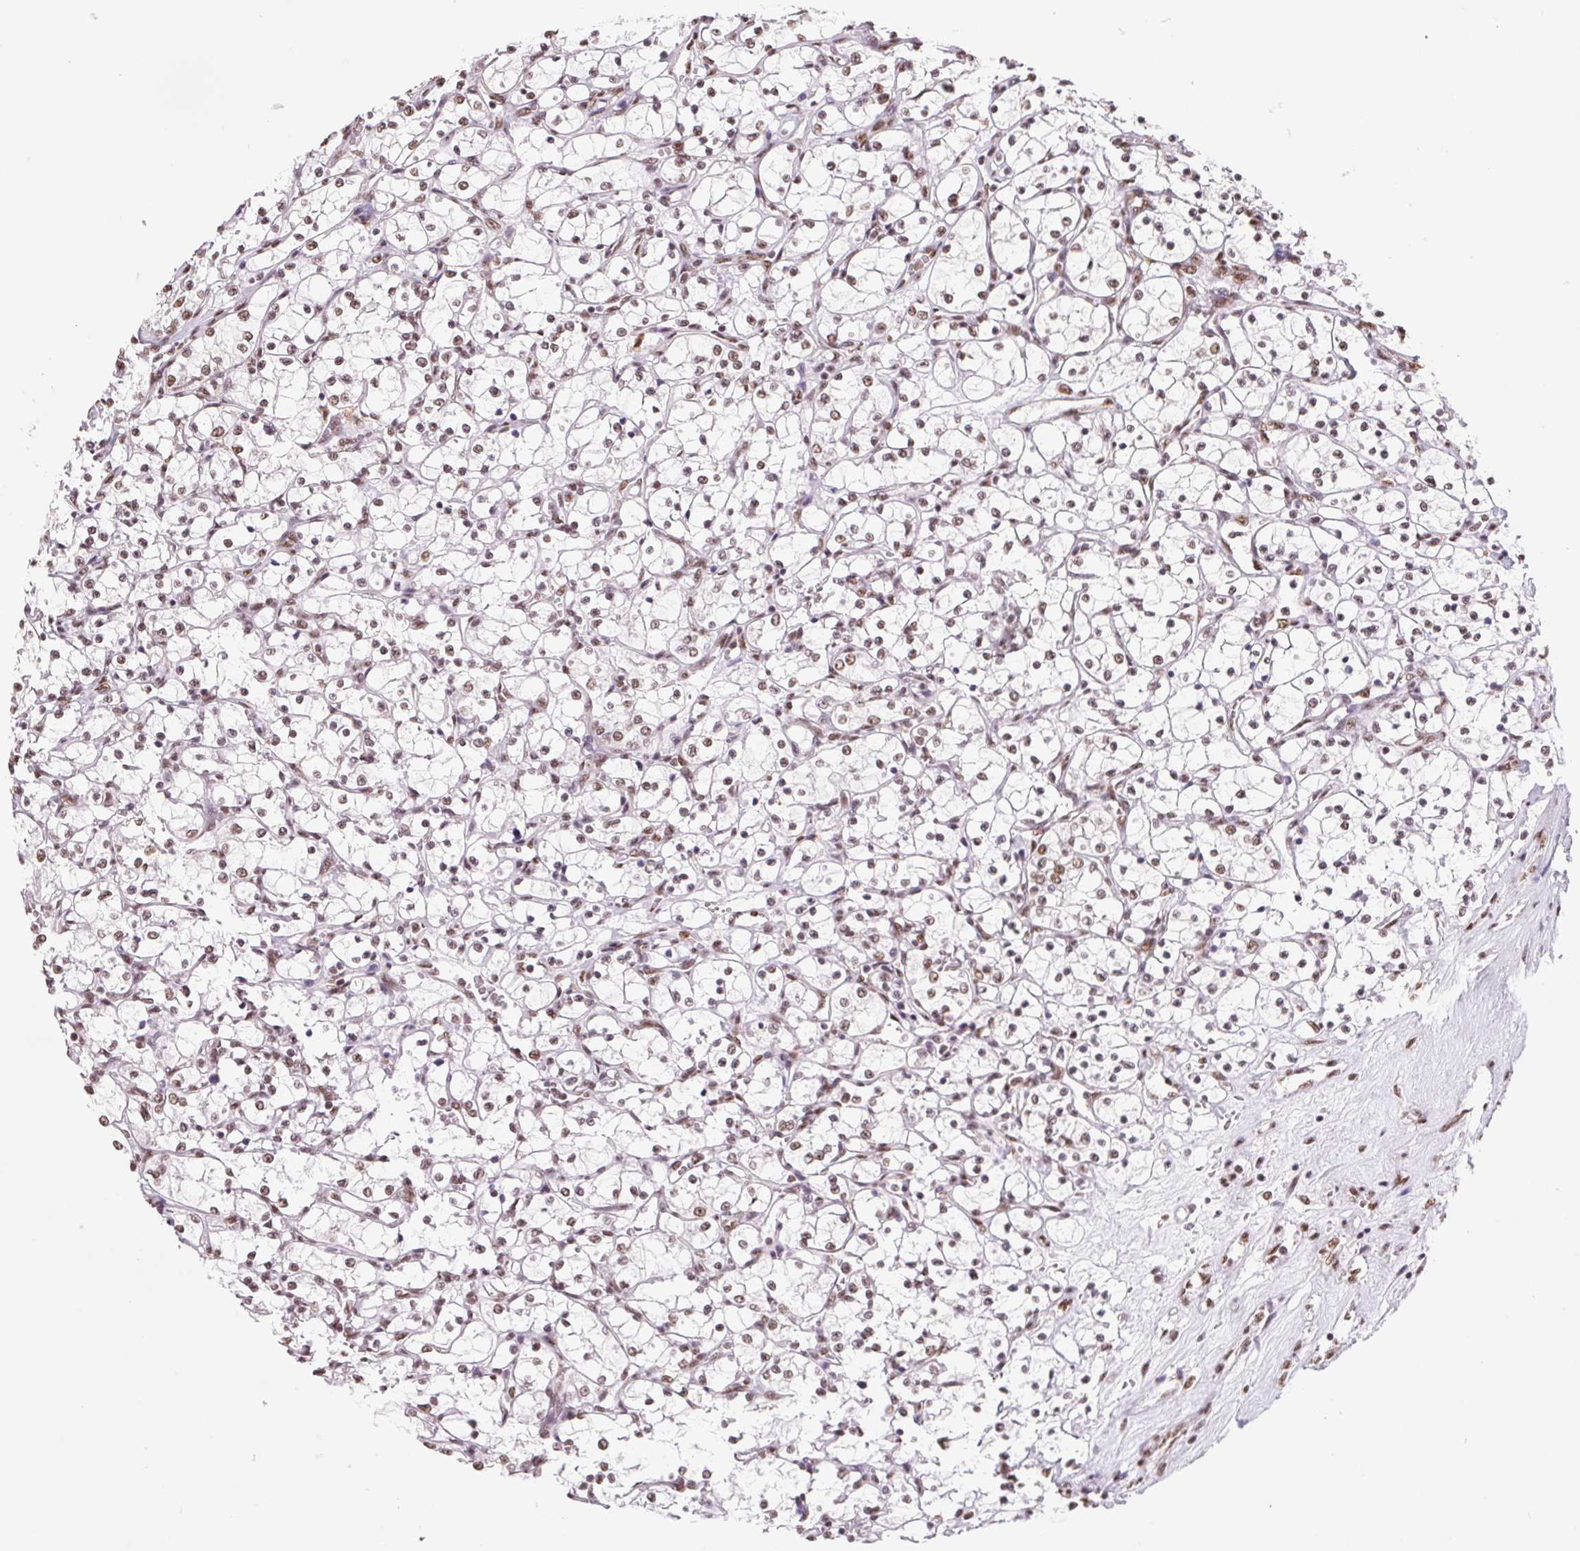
{"staining": {"intensity": "weak", "quantity": "25%-75%", "location": "nuclear"}, "tissue": "renal cancer", "cell_type": "Tumor cells", "image_type": "cancer", "snomed": [{"axis": "morphology", "description": "Adenocarcinoma, NOS"}, {"axis": "topography", "description": "Kidney"}], "caption": "A low amount of weak nuclear staining is appreciated in approximately 25%-75% of tumor cells in renal cancer tissue.", "gene": "SNRPG", "patient": {"sex": "female", "age": 69}}